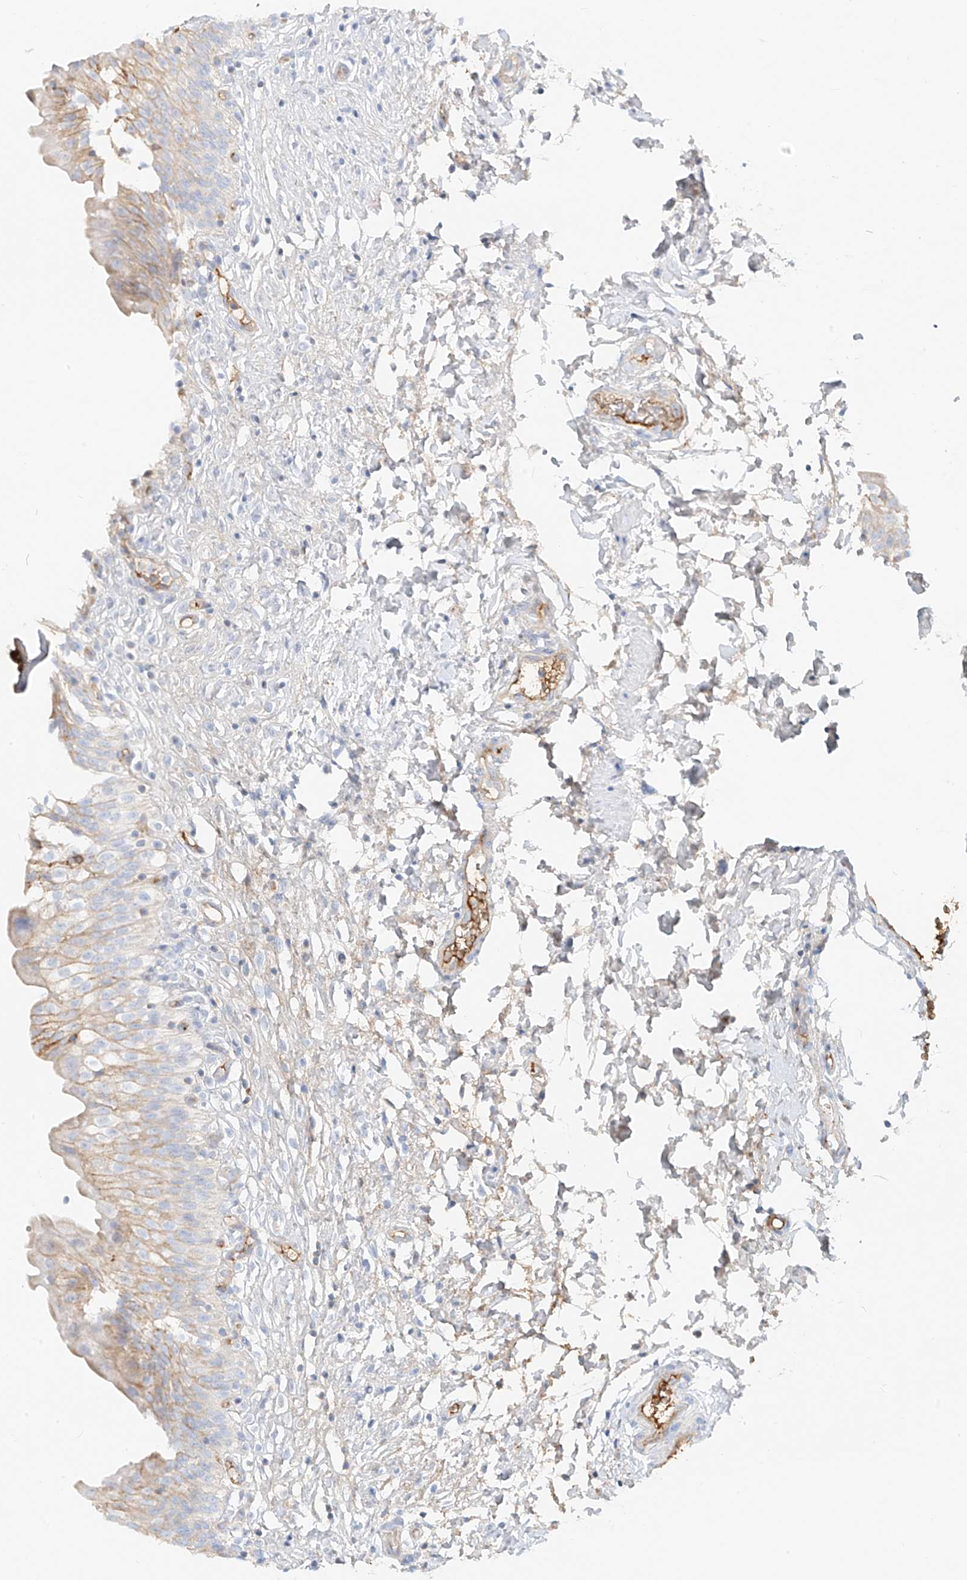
{"staining": {"intensity": "moderate", "quantity": "<25%", "location": "cytoplasmic/membranous"}, "tissue": "urinary bladder", "cell_type": "Urothelial cells", "image_type": "normal", "snomed": [{"axis": "morphology", "description": "Normal tissue, NOS"}, {"axis": "topography", "description": "Urinary bladder"}], "caption": "Immunohistochemistry (IHC) of normal urinary bladder exhibits low levels of moderate cytoplasmic/membranous staining in approximately <25% of urothelial cells.", "gene": "OCSTAMP", "patient": {"sex": "male", "age": 55}}